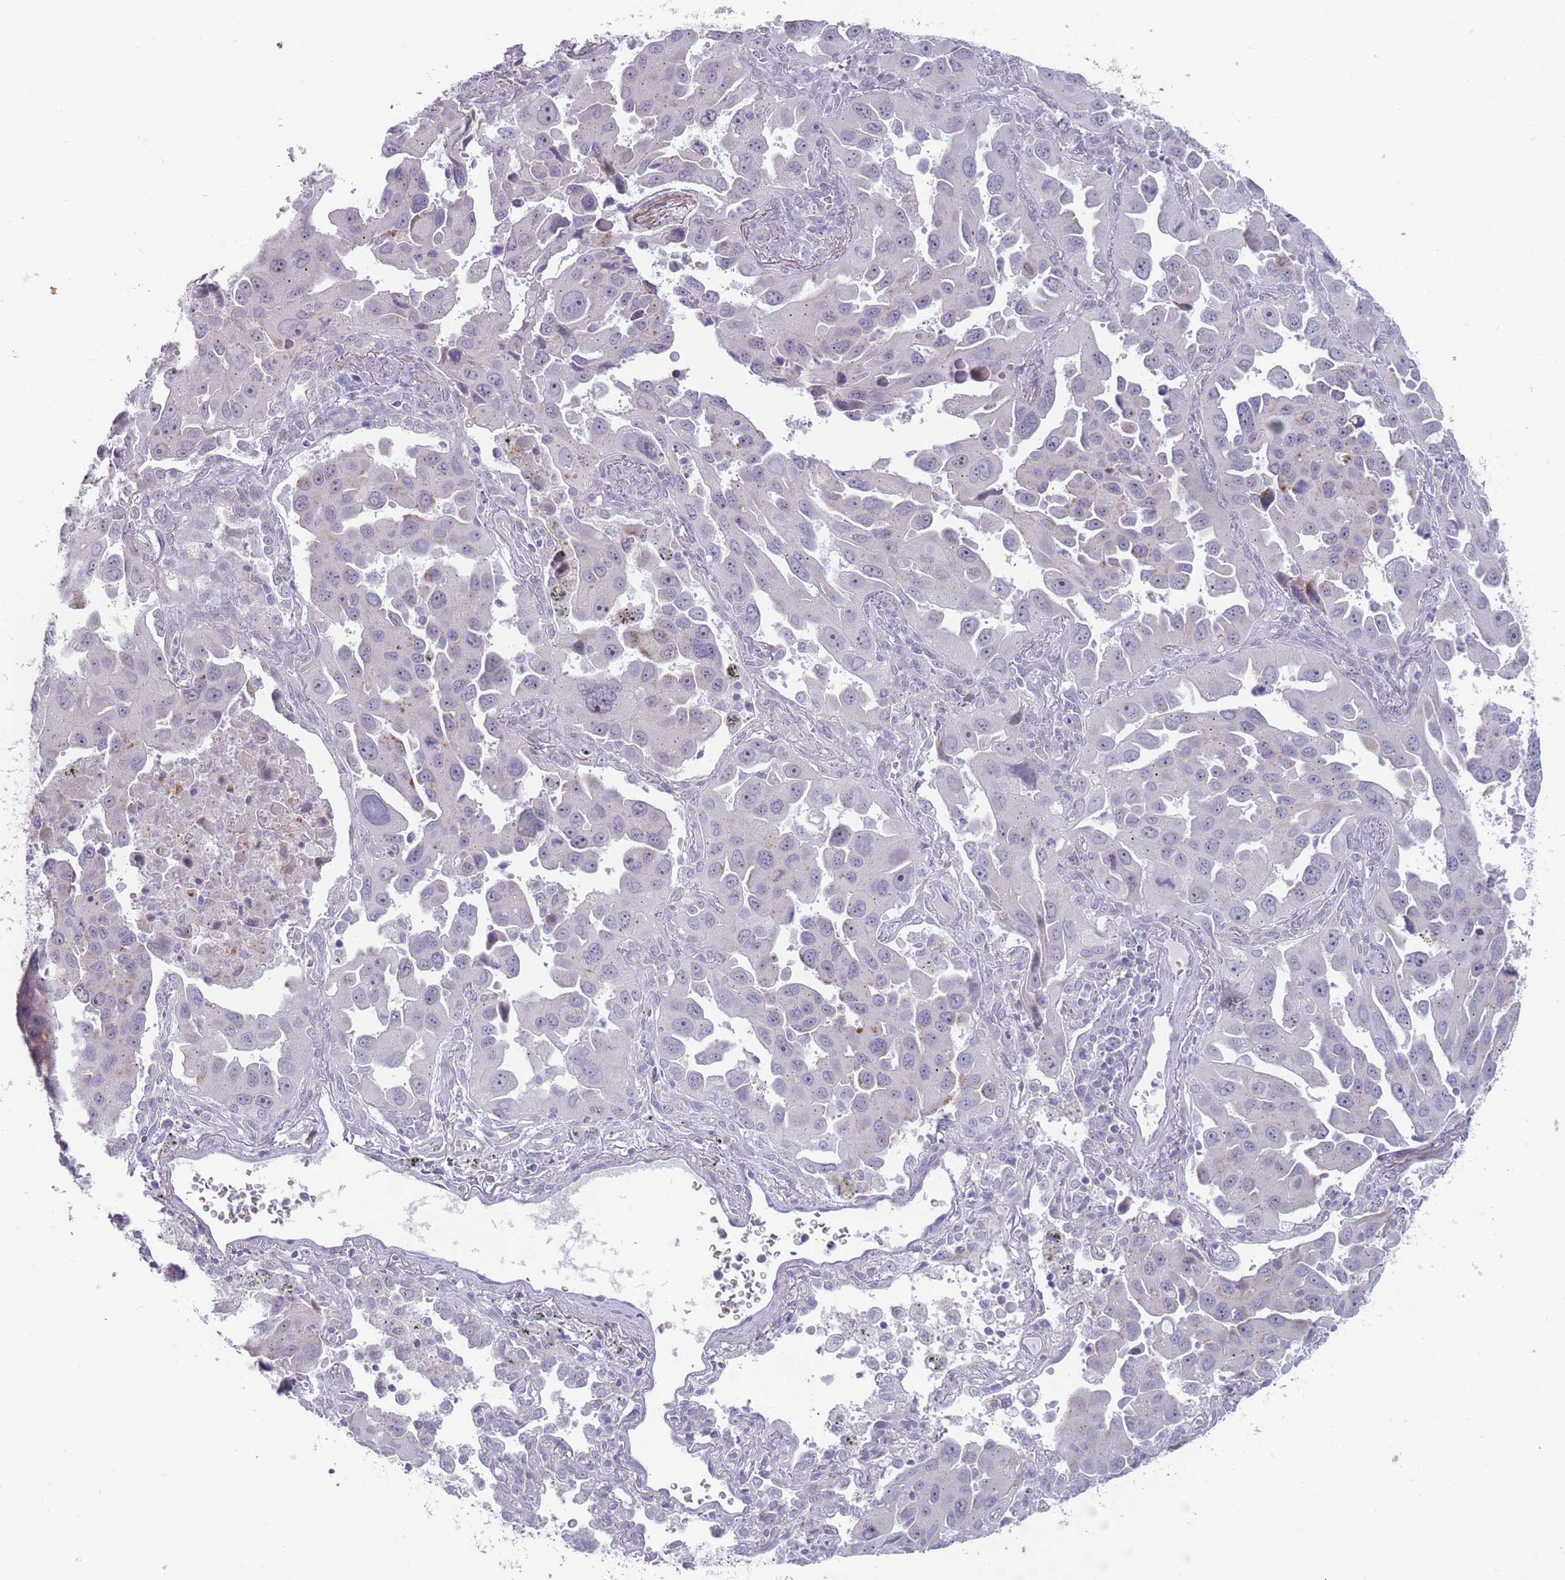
{"staining": {"intensity": "negative", "quantity": "none", "location": "none"}, "tissue": "lung cancer", "cell_type": "Tumor cells", "image_type": "cancer", "snomed": [{"axis": "morphology", "description": "Adenocarcinoma, NOS"}, {"axis": "topography", "description": "Lung"}], "caption": "A histopathology image of lung adenocarcinoma stained for a protein shows no brown staining in tumor cells.", "gene": "PAIP2B", "patient": {"sex": "male", "age": 66}}